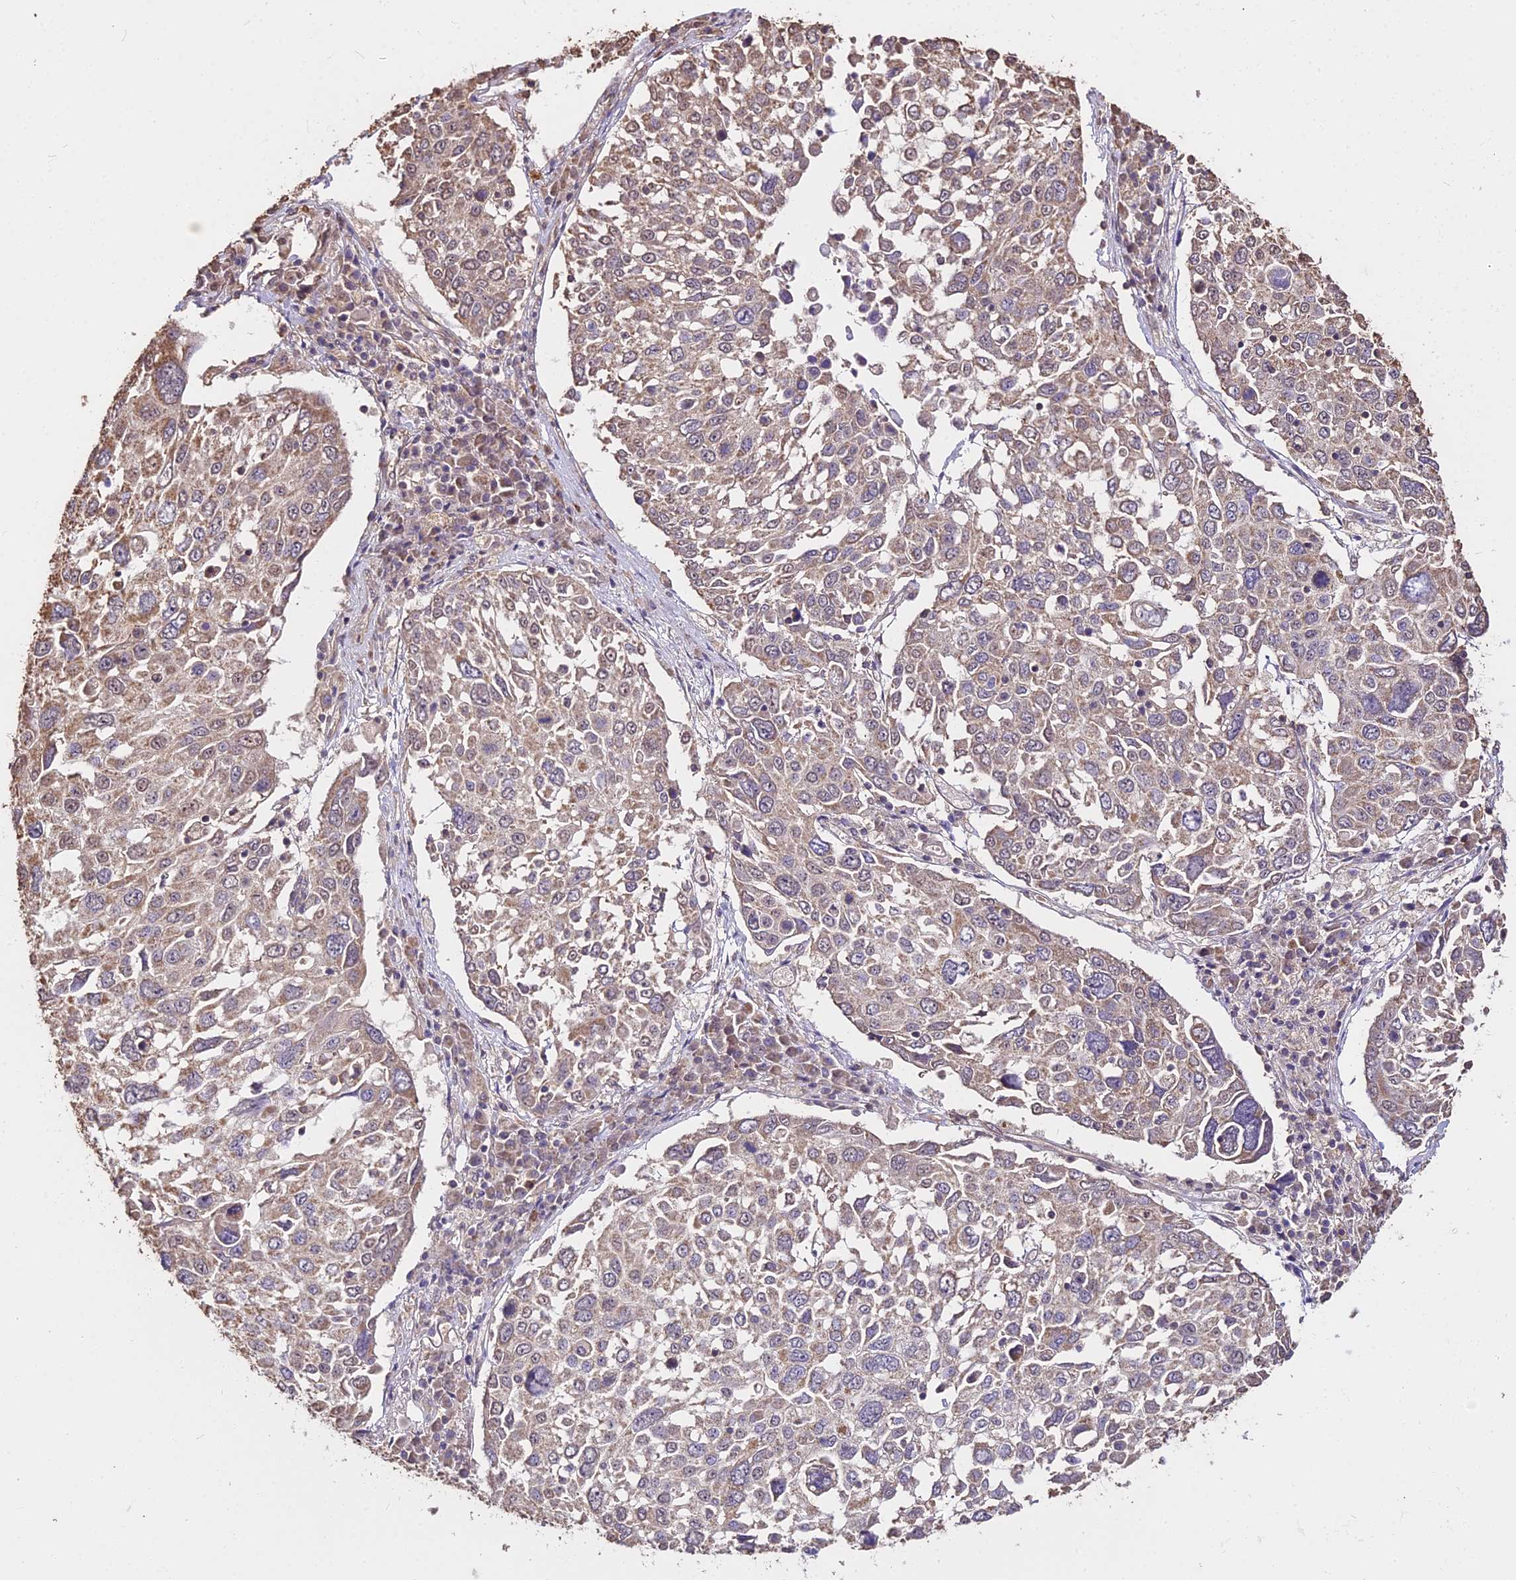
{"staining": {"intensity": "weak", "quantity": "25%-75%", "location": "cytoplasmic/membranous"}, "tissue": "lung cancer", "cell_type": "Tumor cells", "image_type": "cancer", "snomed": [{"axis": "morphology", "description": "Squamous cell carcinoma, NOS"}, {"axis": "topography", "description": "Lung"}], "caption": "A low amount of weak cytoplasmic/membranous positivity is present in about 25%-75% of tumor cells in lung squamous cell carcinoma tissue.", "gene": "METTL13", "patient": {"sex": "male", "age": 65}}